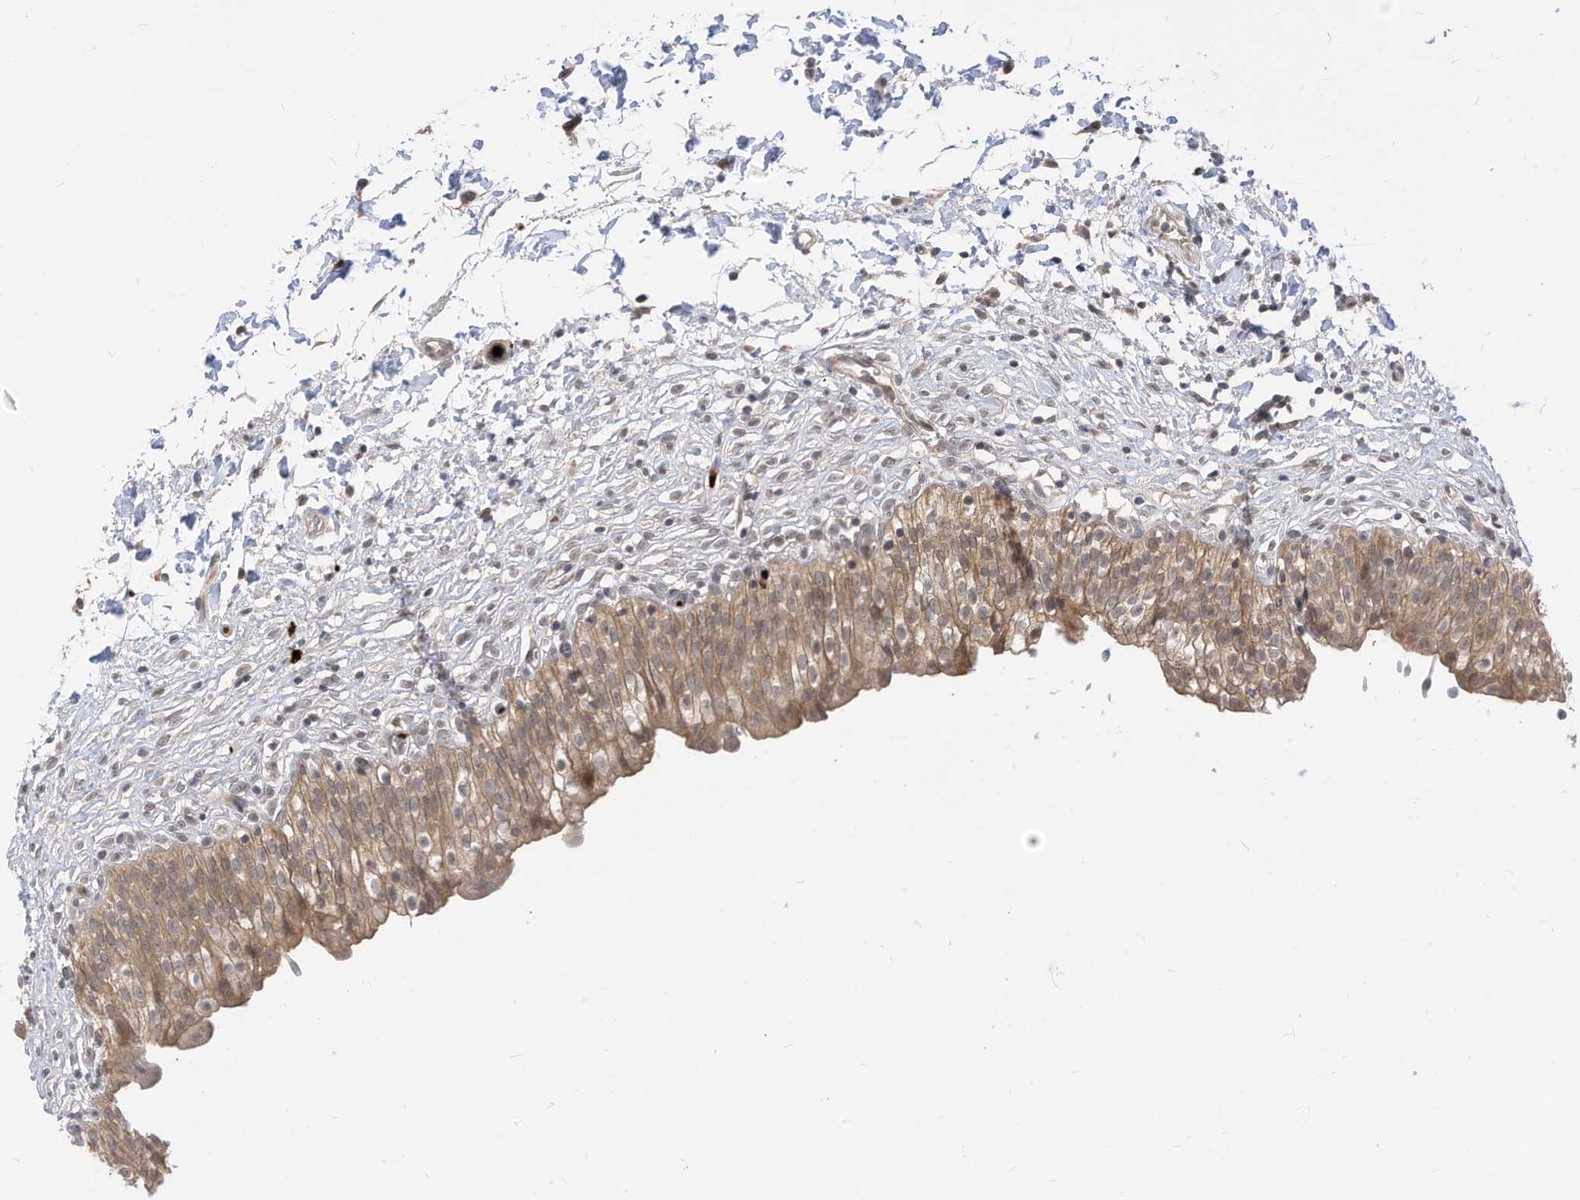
{"staining": {"intensity": "moderate", "quantity": ">75%", "location": "cytoplasmic/membranous"}, "tissue": "urinary bladder", "cell_type": "Urothelial cells", "image_type": "normal", "snomed": [{"axis": "morphology", "description": "Normal tissue, NOS"}, {"axis": "topography", "description": "Urinary bladder"}], "caption": "This micrograph shows IHC staining of unremarkable urinary bladder, with medium moderate cytoplasmic/membranous staining in approximately >75% of urothelial cells.", "gene": "CNKSR1", "patient": {"sex": "male", "age": 55}}